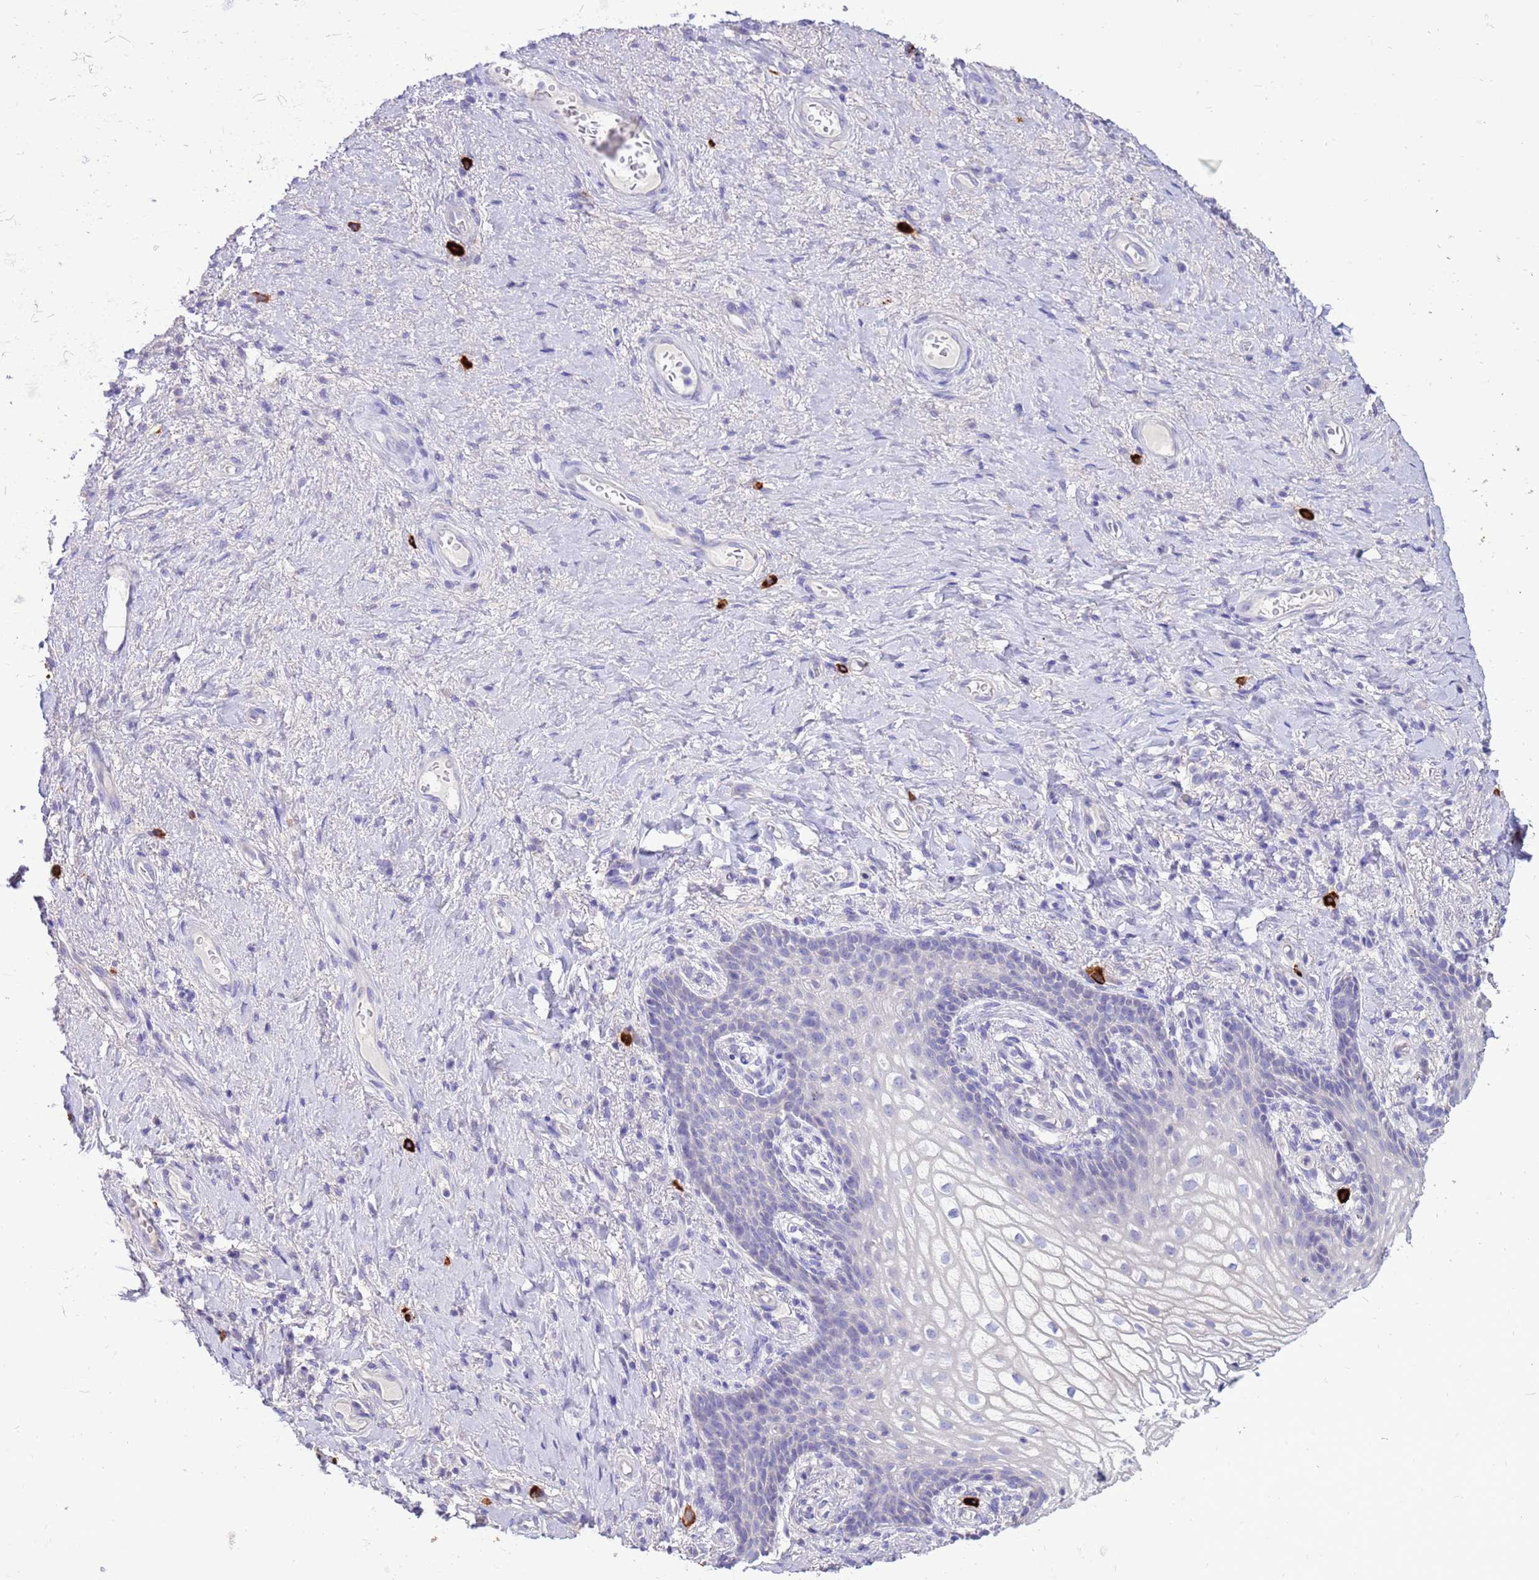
{"staining": {"intensity": "negative", "quantity": "none", "location": "none"}, "tissue": "vagina", "cell_type": "Squamous epithelial cells", "image_type": "normal", "snomed": [{"axis": "morphology", "description": "Normal tissue, NOS"}, {"axis": "topography", "description": "Vagina"}], "caption": "A high-resolution micrograph shows IHC staining of unremarkable vagina, which demonstrates no significant positivity in squamous epithelial cells.", "gene": "PDE10A", "patient": {"sex": "female", "age": 60}}